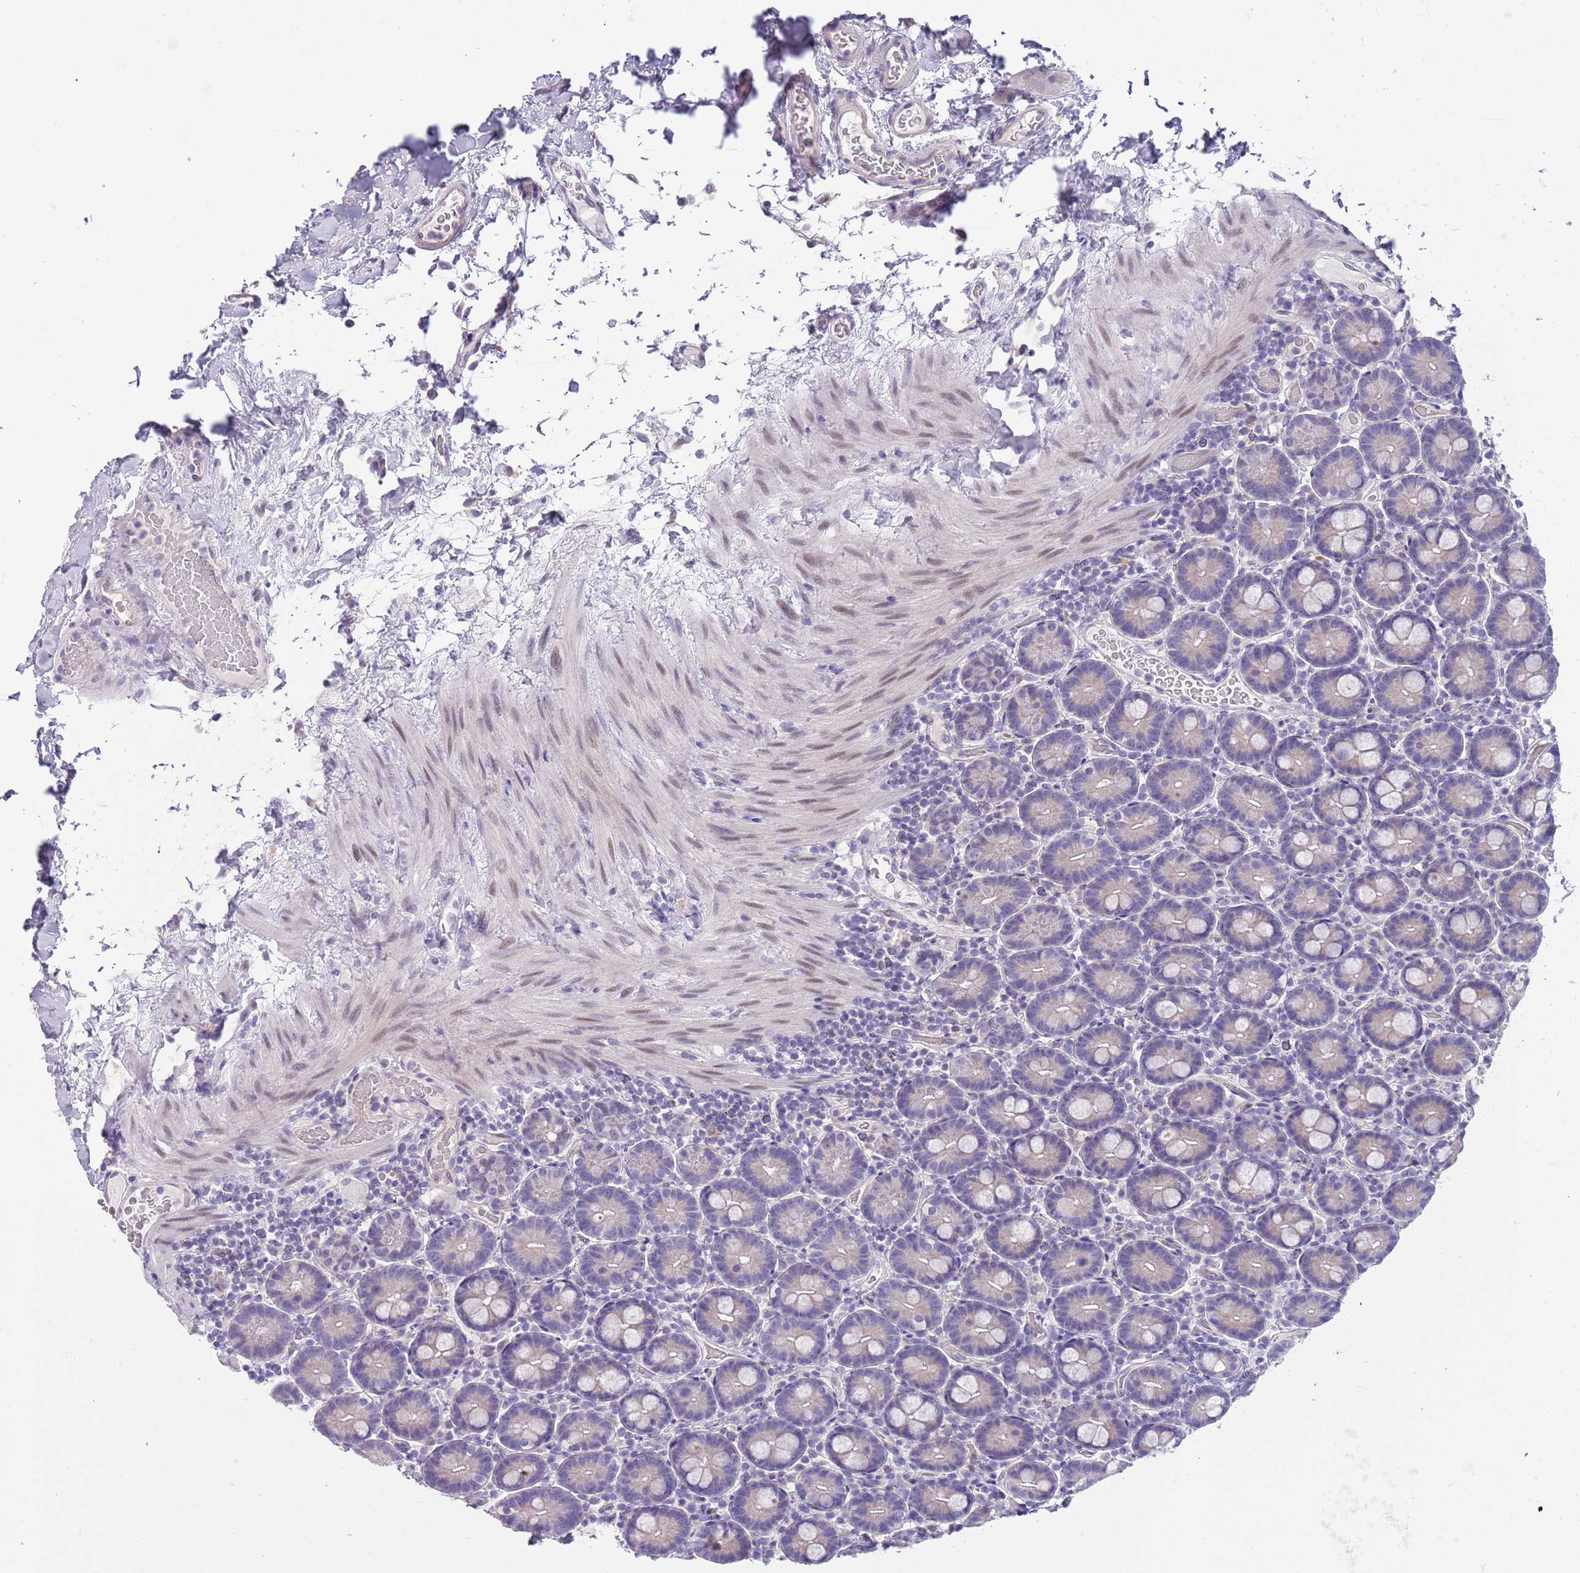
{"staining": {"intensity": "negative", "quantity": "none", "location": "none"}, "tissue": "duodenum", "cell_type": "Glandular cells", "image_type": "normal", "snomed": [{"axis": "morphology", "description": "Normal tissue, NOS"}, {"axis": "topography", "description": "Duodenum"}], "caption": "Immunohistochemistry (IHC) micrograph of normal duodenum: duodenum stained with DAB reveals no significant protein expression in glandular cells. (Brightfield microscopy of DAB (3,3'-diaminobenzidine) immunohistochemistry (IHC) at high magnification).", "gene": "BRMS1L", "patient": {"sex": "male", "age": 55}}